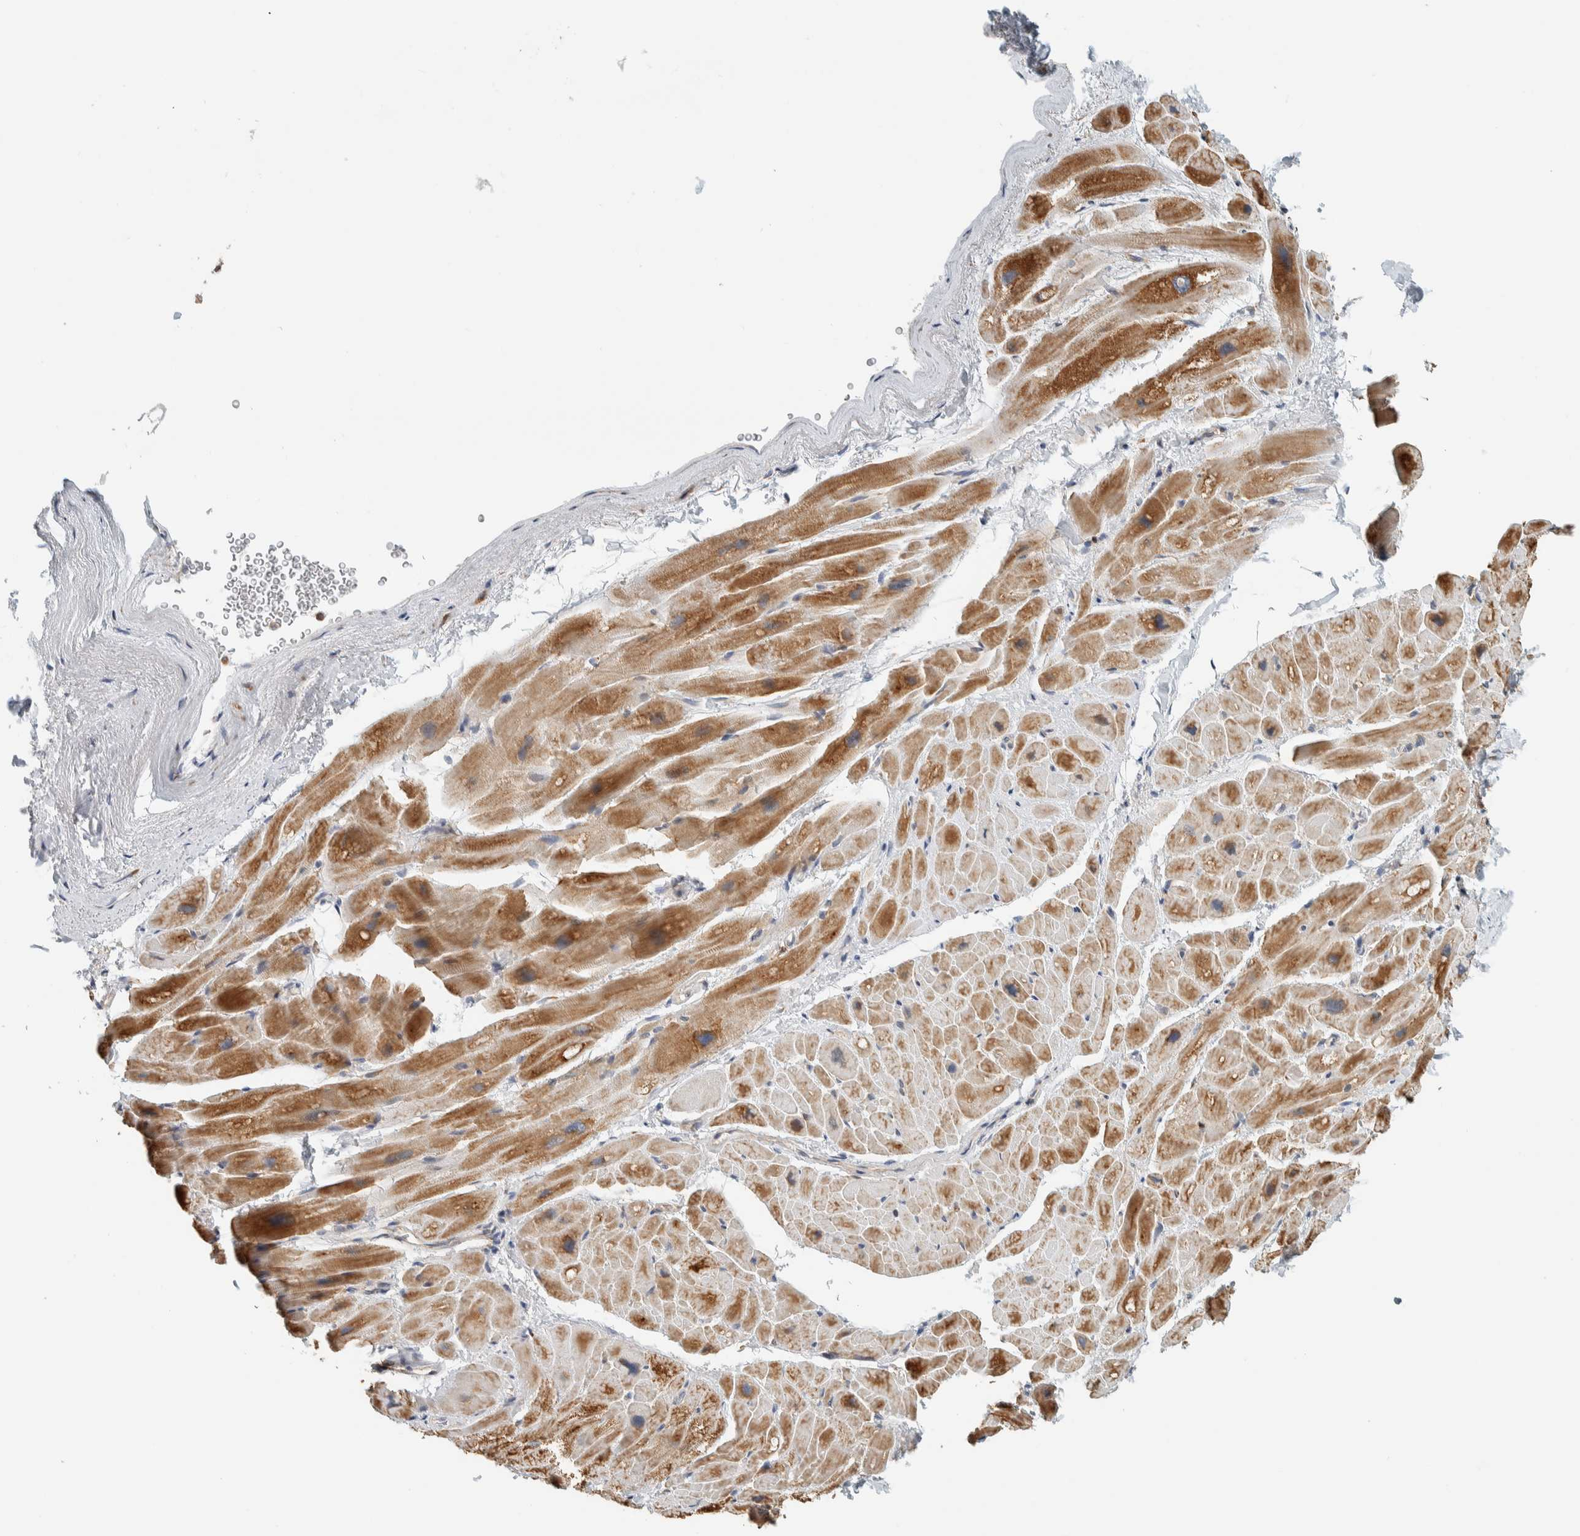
{"staining": {"intensity": "moderate", "quantity": ">75%", "location": "cytoplasmic/membranous"}, "tissue": "heart muscle", "cell_type": "Cardiomyocytes", "image_type": "normal", "snomed": [{"axis": "morphology", "description": "Normal tissue, NOS"}, {"axis": "topography", "description": "Heart"}], "caption": "Immunohistochemical staining of normal human heart muscle exhibits moderate cytoplasmic/membranous protein staining in about >75% of cardiomyocytes.", "gene": "CCDC57", "patient": {"sex": "male", "age": 49}}